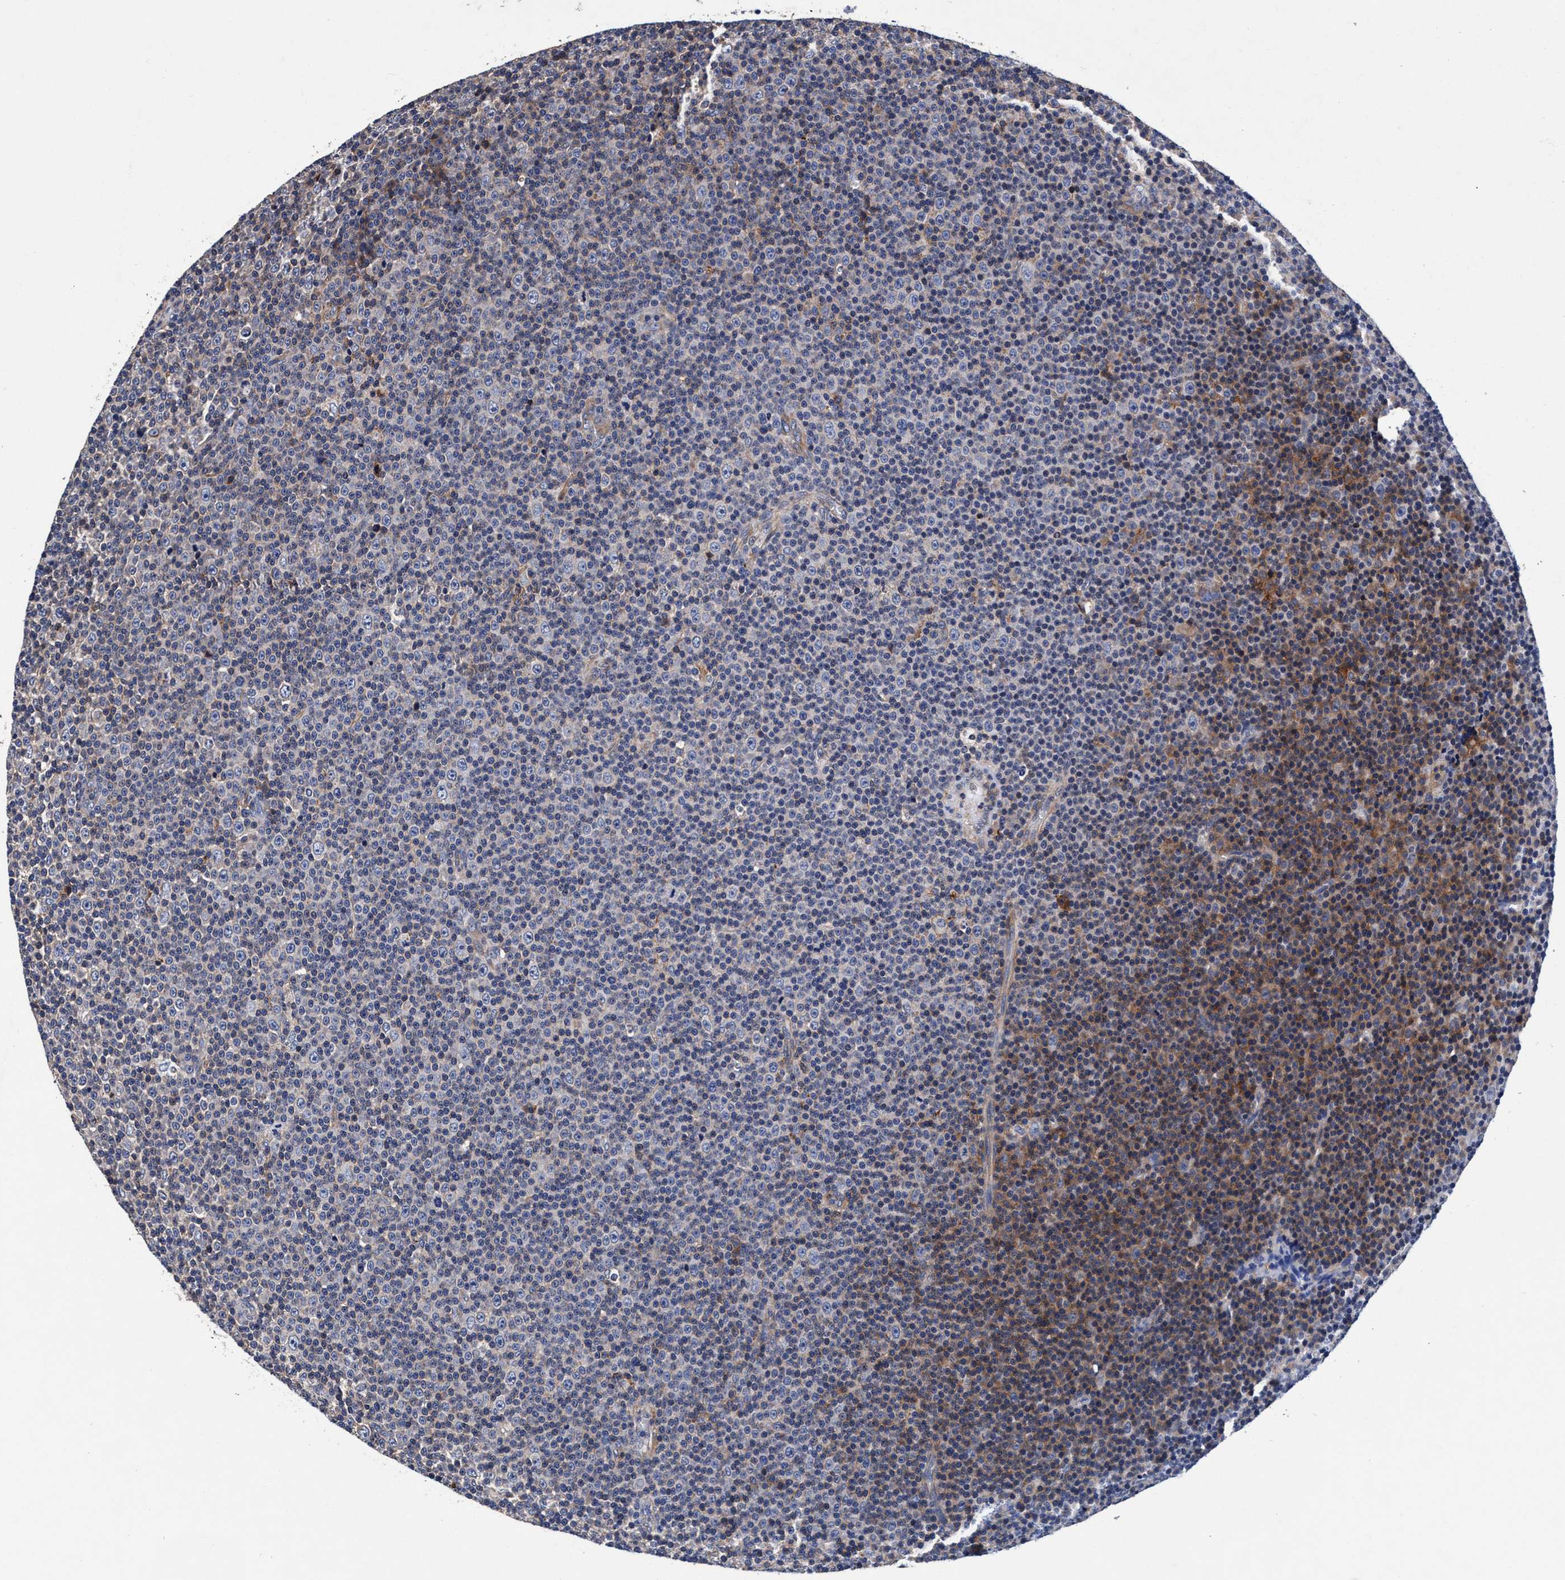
{"staining": {"intensity": "moderate", "quantity": "<25%", "location": "cytoplasmic/membranous"}, "tissue": "lymphoma", "cell_type": "Tumor cells", "image_type": "cancer", "snomed": [{"axis": "morphology", "description": "Malignant lymphoma, non-Hodgkin's type, Low grade"}, {"axis": "topography", "description": "Lymph node"}], "caption": "Human lymphoma stained with a brown dye exhibits moderate cytoplasmic/membranous positive staining in about <25% of tumor cells.", "gene": "RNF208", "patient": {"sex": "female", "age": 67}}